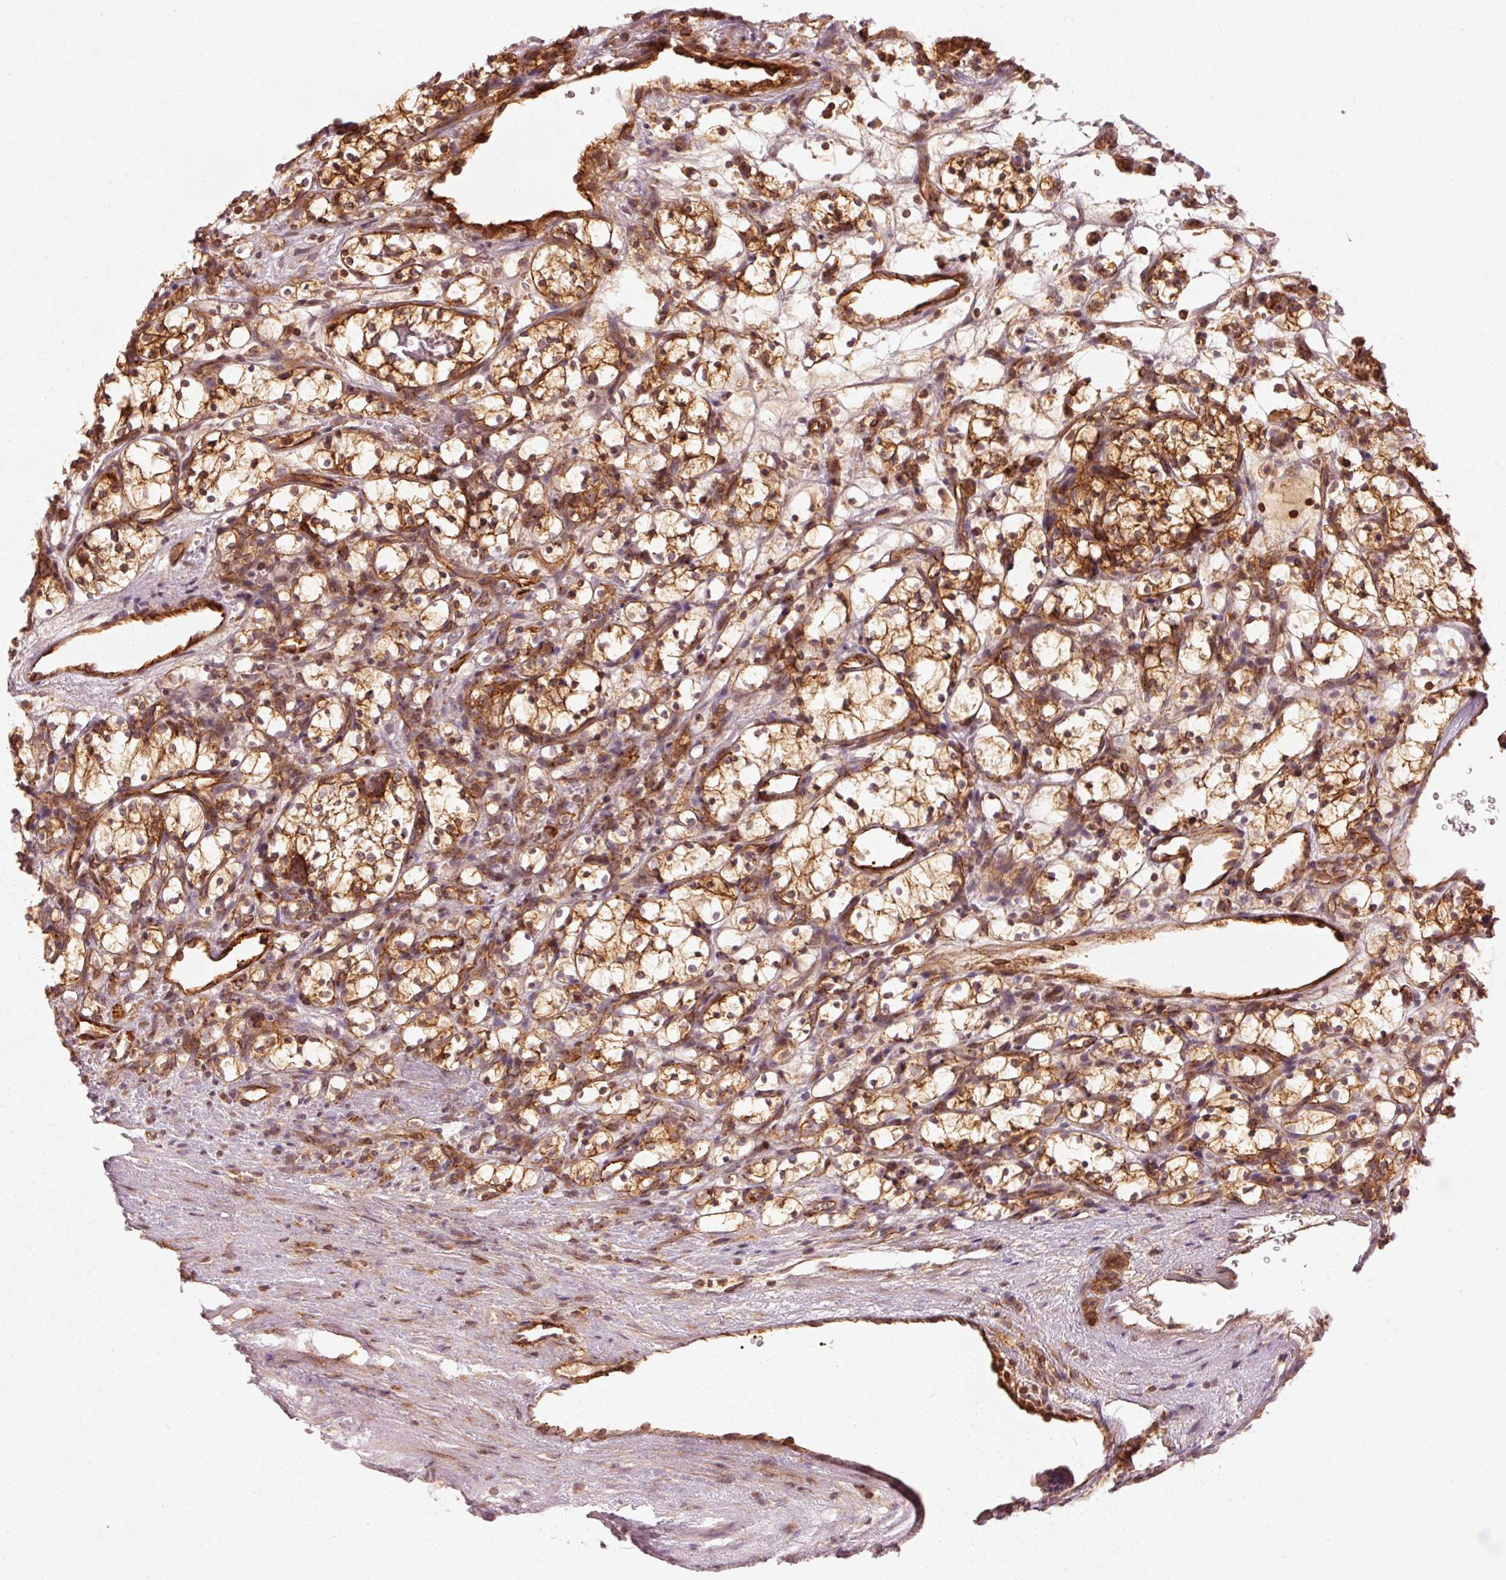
{"staining": {"intensity": "moderate", "quantity": ">75%", "location": "cytoplasmic/membranous"}, "tissue": "renal cancer", "cell_type": "Tumor cells", "image_type": "cancer", "snomed": [{"axis": "morphology", "description": "Adenocarcinoma, NOS"}, {"axis": "topography", "description": "Kidney"}], "caption": "Immunohistochemical staining of renal cancer displays medium levels of moderate cytoplasmic/membranous positivity in approximately >75% of tumor cells.", "gene": "CTNNA1", "patient": {"sex": "female", "age": 69}}